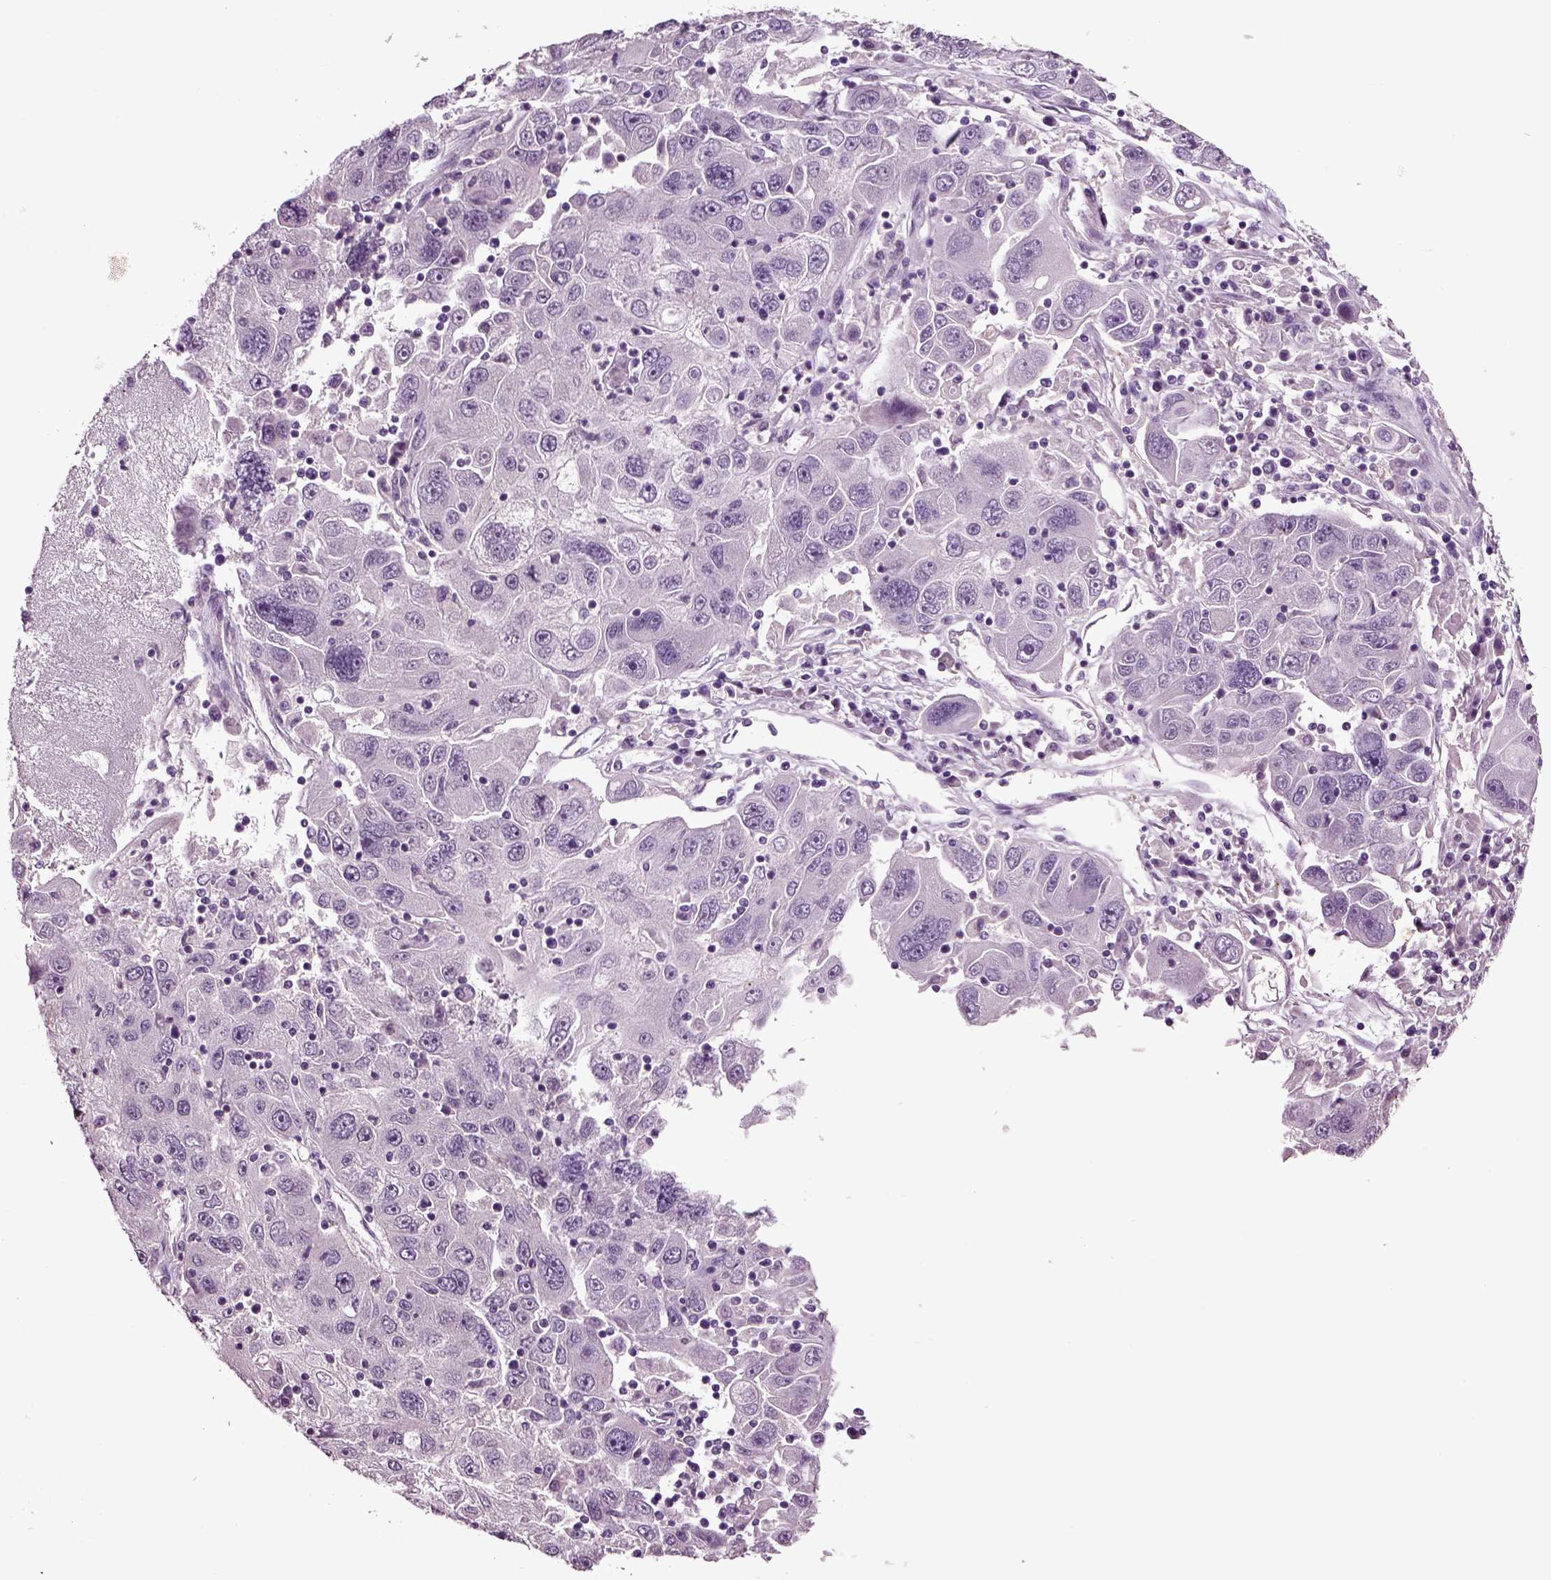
{"staining": {"intensity": "negative", "quantity": "none", "location": "none"}, "tissue": "stomach cancer", "cell_type": "Tumor cells", "image_type": "cancer", "snomed": [{"axis": "morphology", "description": "Adenocarcinoma, NOS"}, {"axis": "topography", "description": "Stomach"}], "caption": "An image of human stomach adenocarcinoma is negative for staining in tumor cells.", "gene": "CRHR1", "patient": {"sex": "male", "age": 56}}